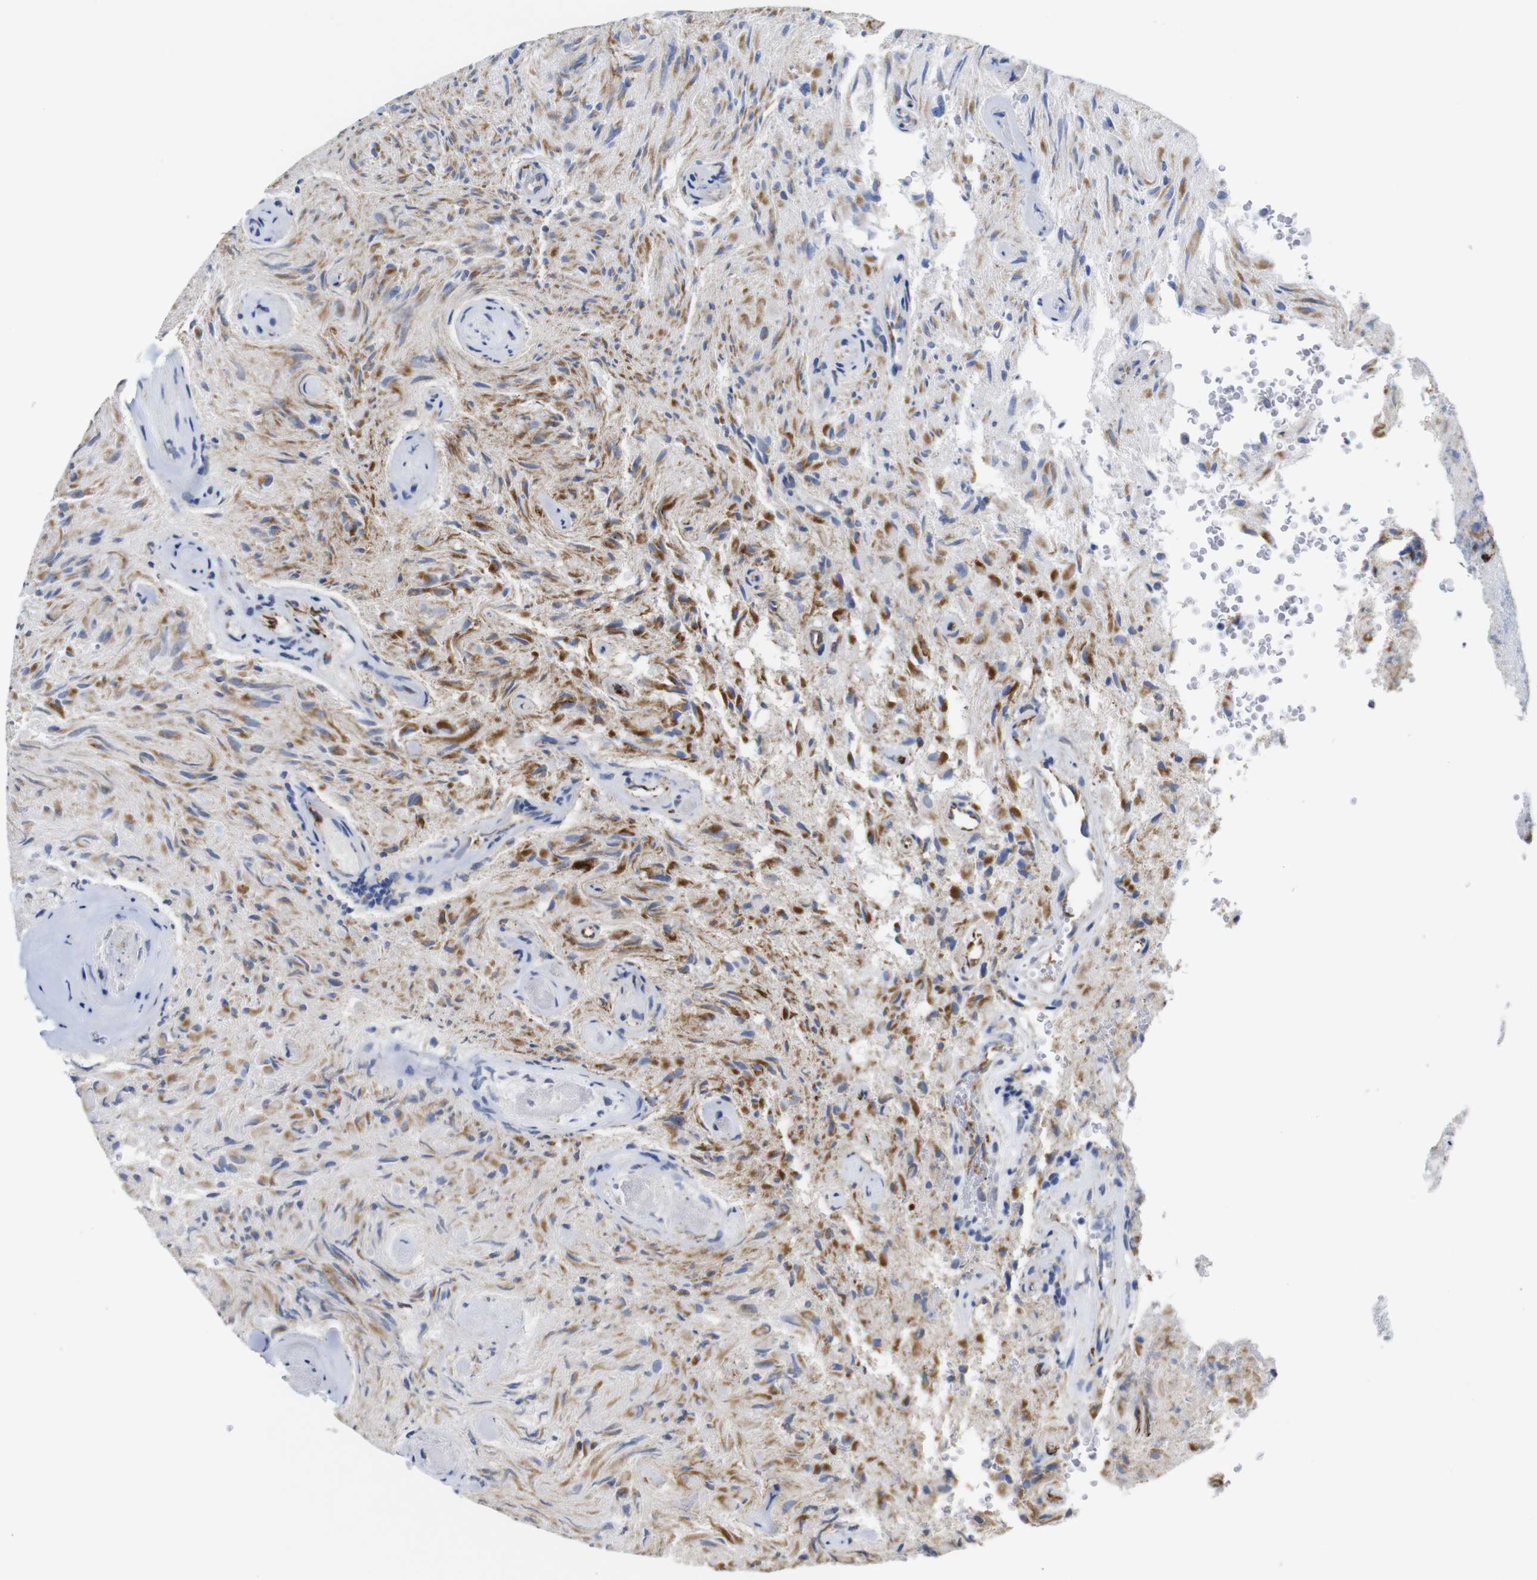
{"staining": {"intensity": "strong", "quantity": "25%-75%", "location": "cytoplasmic/membranous"}, "tissue": "glioma", "cell_type": "Tumor cells", "image_type": "cancer", "snomed": [{"axis": "morphology", "description": "Glioma, malignant, High grade"}, {"axis": "topography", "description": "Brain"}], "caption": "Malignant high-grade glioma tissue demonstrates strong cytoplasmic/membranous staining in approximately 25%-75% of tumor cells (Stains: DAB in brown, nuclei in blue, Microscopy: brightfield microscopy at high magnification).", "gene": "MAOA", "patient": {"sex": "male", "age": 71}}